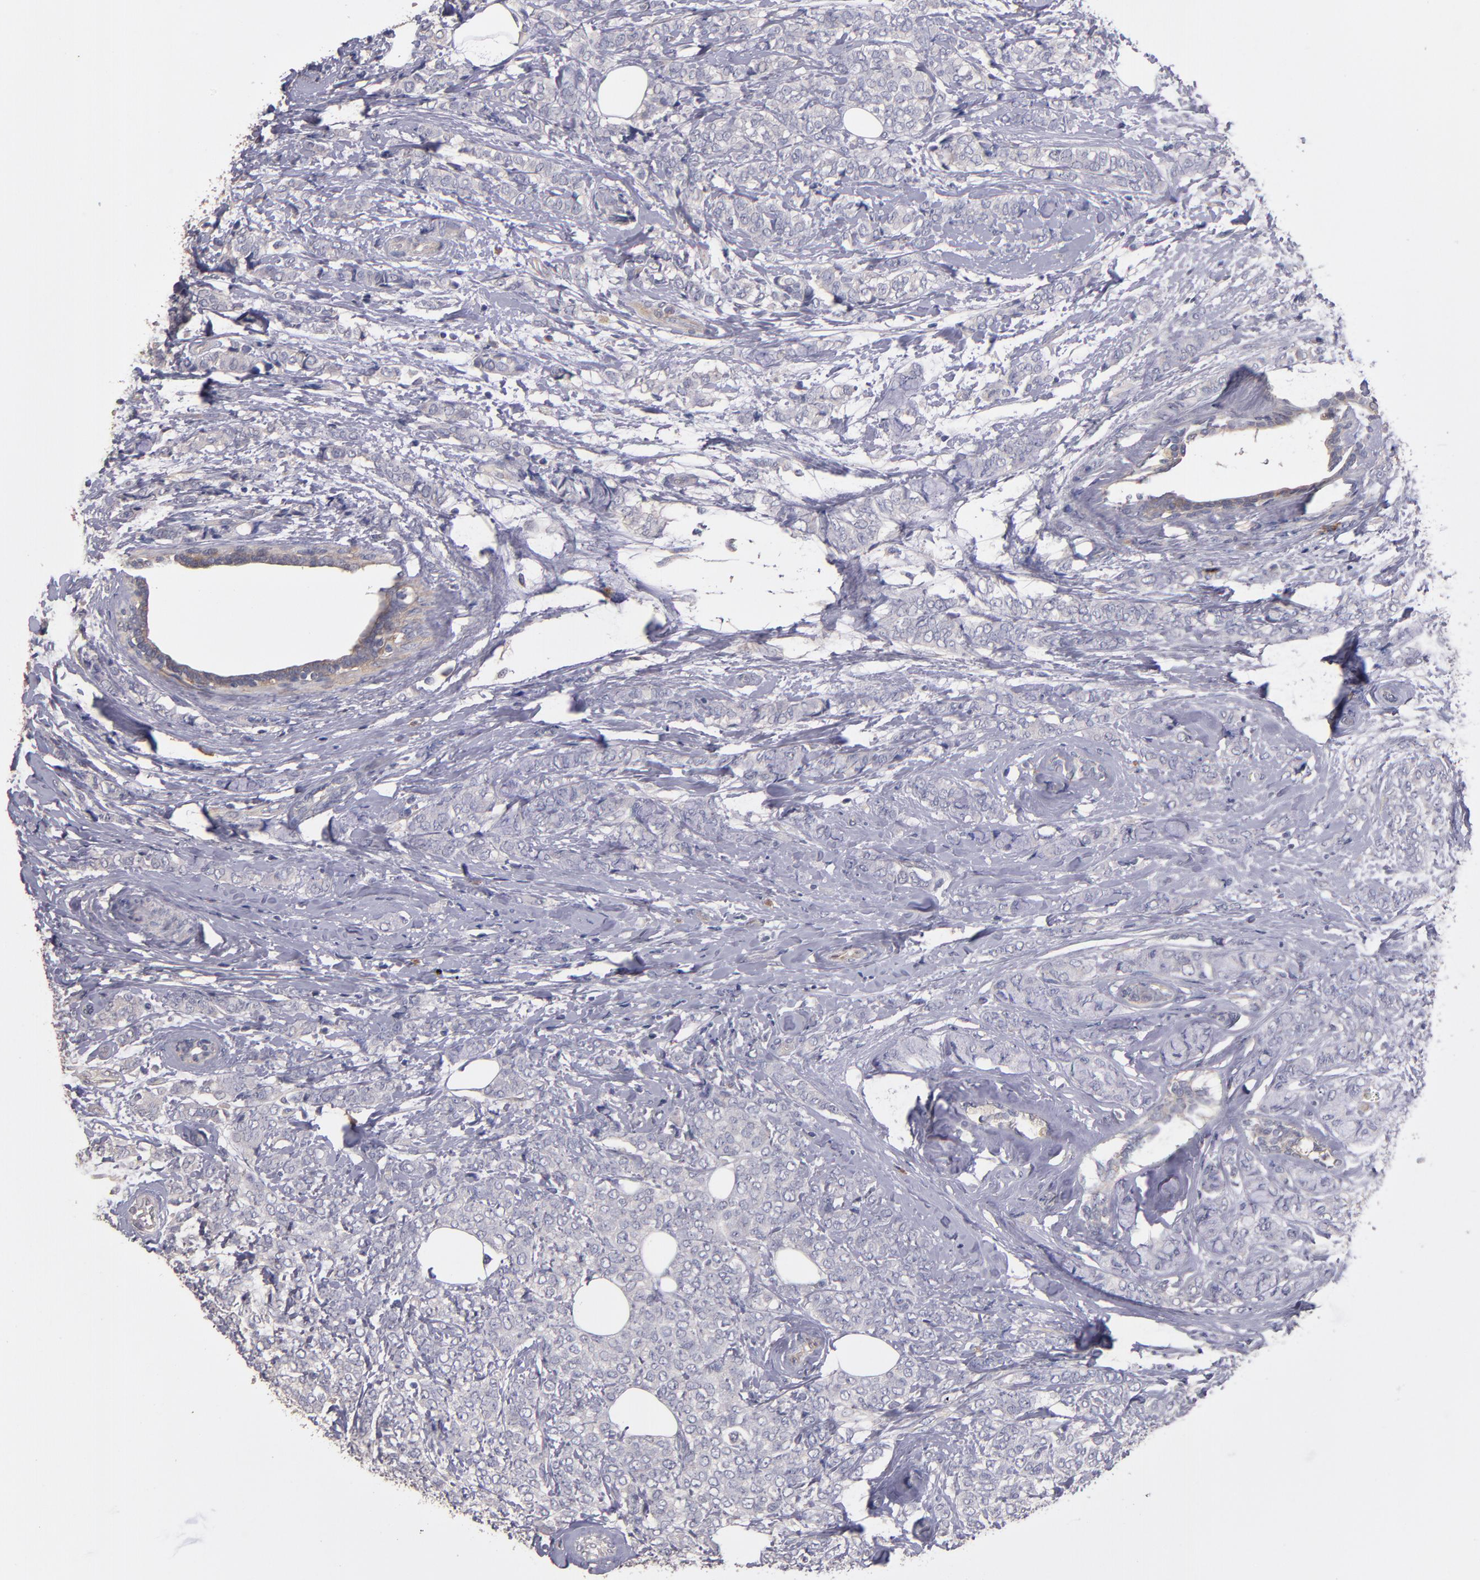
{"staining": {"intensity": "weak", "quantity": "<25%", "location": "cytoplasmic/membranous"}, "tissue": "breast cancer", "cell_type": "Tumor cells", "image_type": "cancer", "snomed": [{"axis": "morphology", "description": "Lobular carcinoma"}, {"axis": "topography", "description": "Breast"}], "caption": "IHC of lobular carcinoma (breast) demonstrates no staining in tumor cells.", "gene": "MAGEE1", "patient": {"sex": "female", "age": 60}}